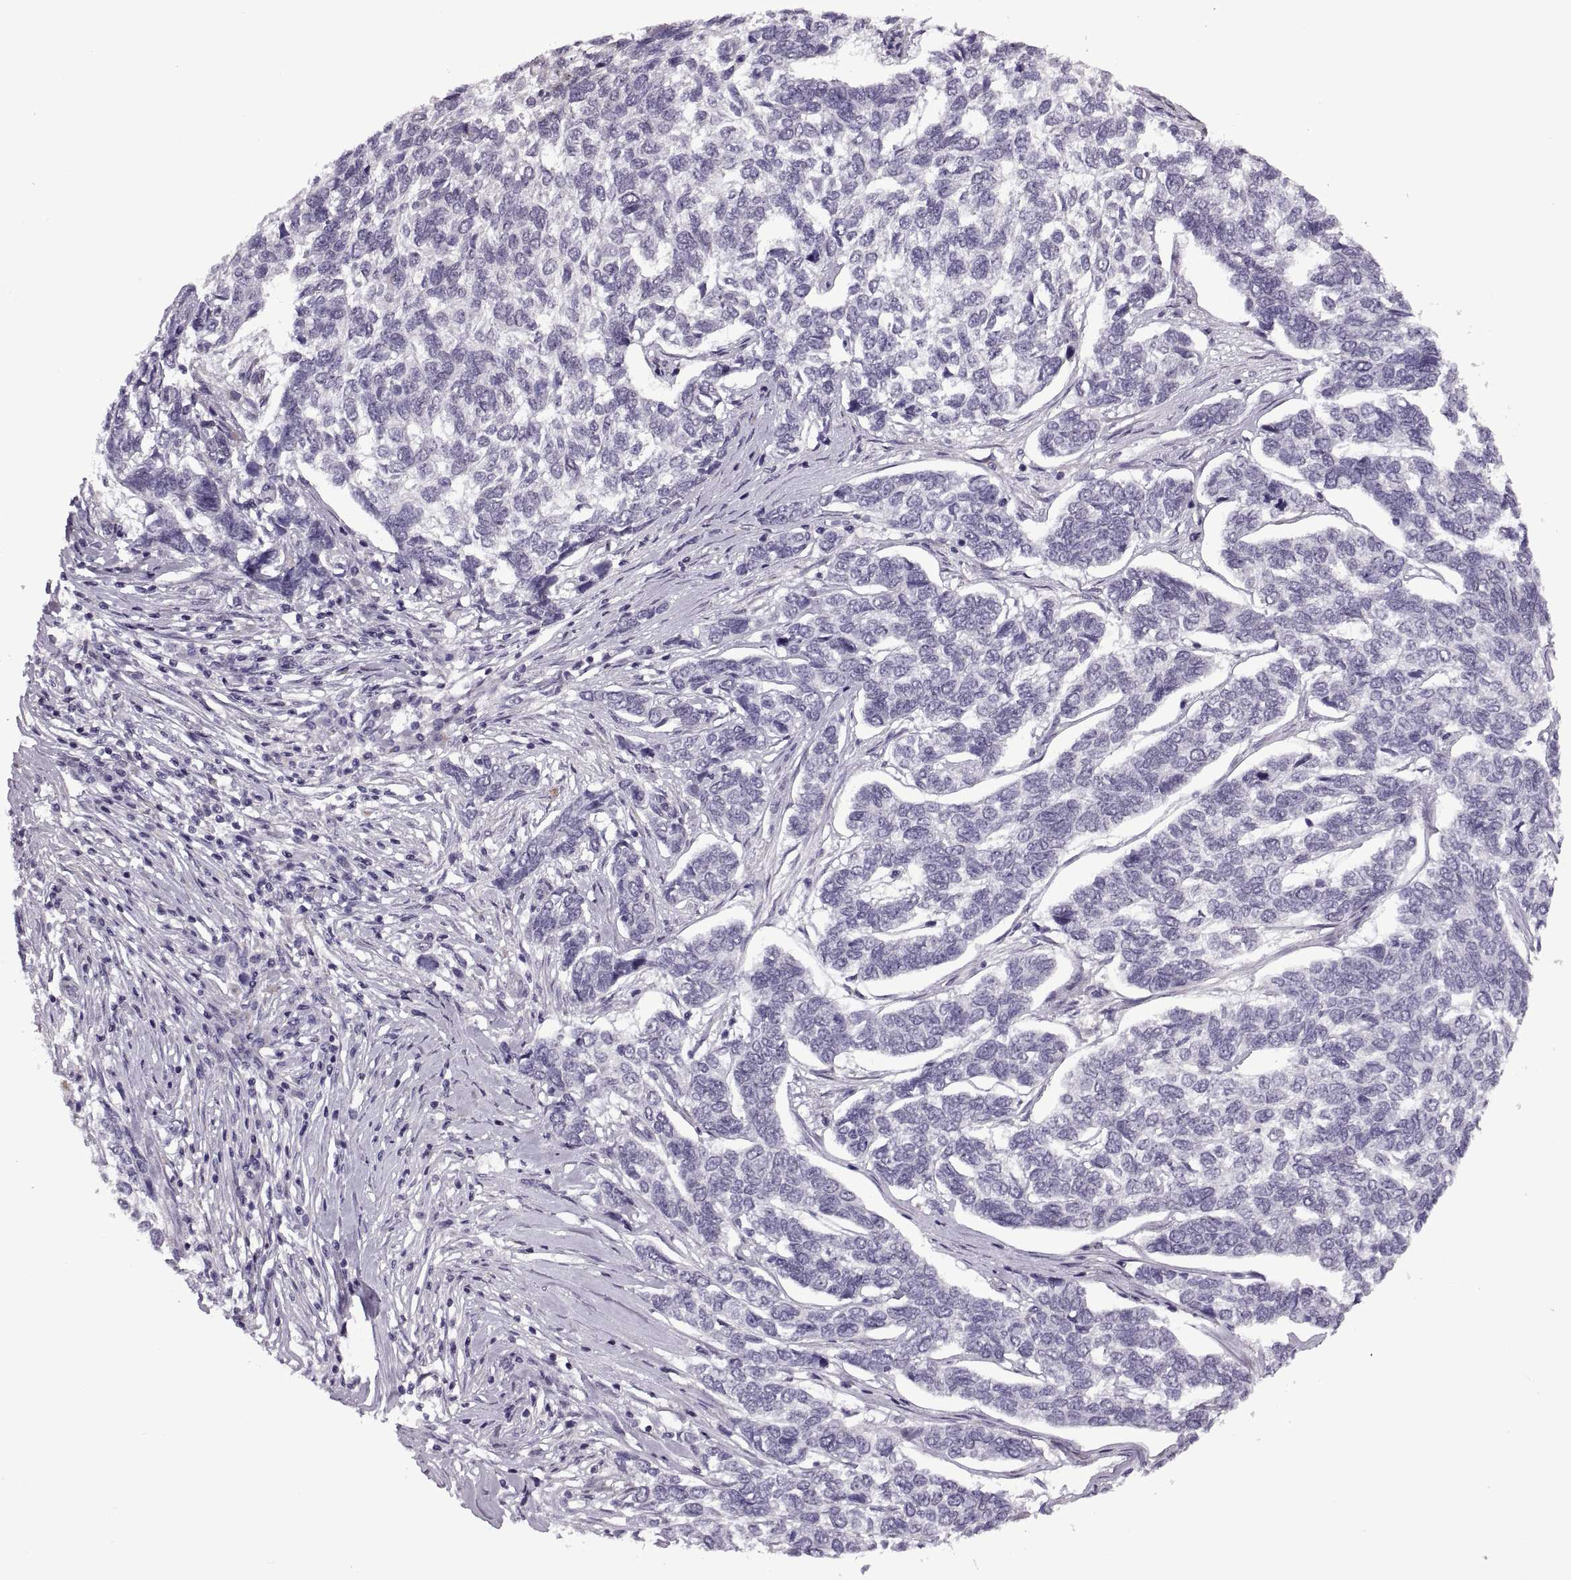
{"staining": {"intensity": "negative", "quantity": "none", "location": "none"}, "tissue": "skin cancer", "cell_type": "Tumor cells", "image_type": "cancer", "snomed": [{"axis": "morphology", "description": "Basal cell carcinoma"}, {"axis": "topography", "description": "Skin"}], "caption": "DAB (3,3'-diaminobenzidine) immunohistochemical staining of human skin basal cell carcinoma demonstrates no significant positivity in tumor cells.", "gene": "PRSS37", "patient": {"sex": "female", "age": 65}}